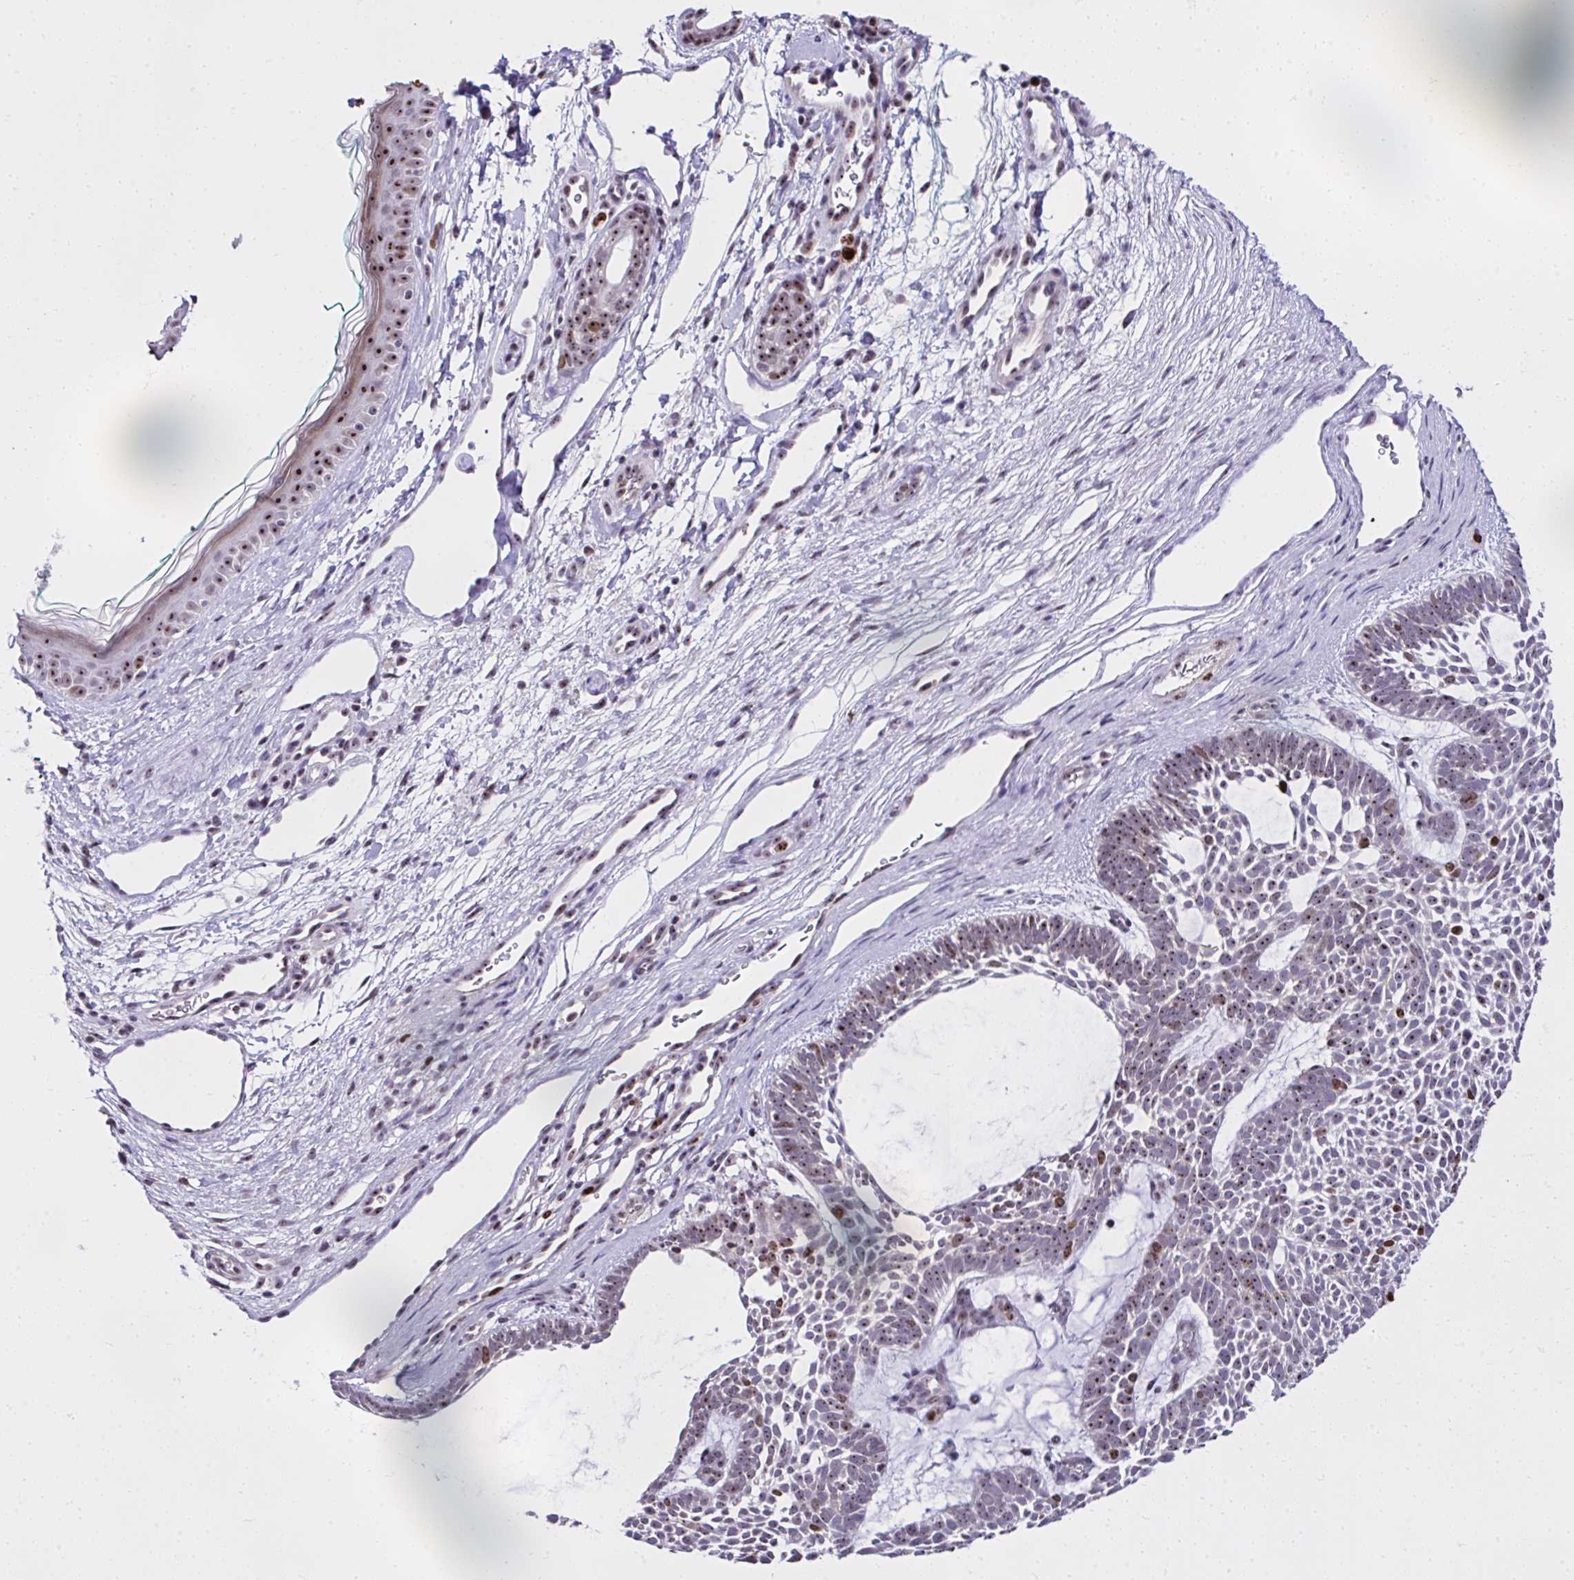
{"staining": {"intensity": "moderate", "quantity": "25%-75%", "location": "nuclear"}, "tissue": "skin cancer", "cell_type": "Tumor cells", "image_type": "cancer", "snomed": [{"axis": "morphology", "description": "Basal cell carcinoma"}, {"axis": "topography", "description": "Skin"}, {"axis": "topography", "description": "Skin of face"}], "caption": "IHC of skin basal cell carcinoma reveals medium levels of moderate nuclear positivity in approximately 25%-75% of tumor cells. Using DAB (3,3'-diaminobenzidine) (brown) and hematoxylin (blue) stains, captured at high magnification using brightfield microscopy.", "gene": "CEP72", "patient": {"sex": "male", "age": 83}}